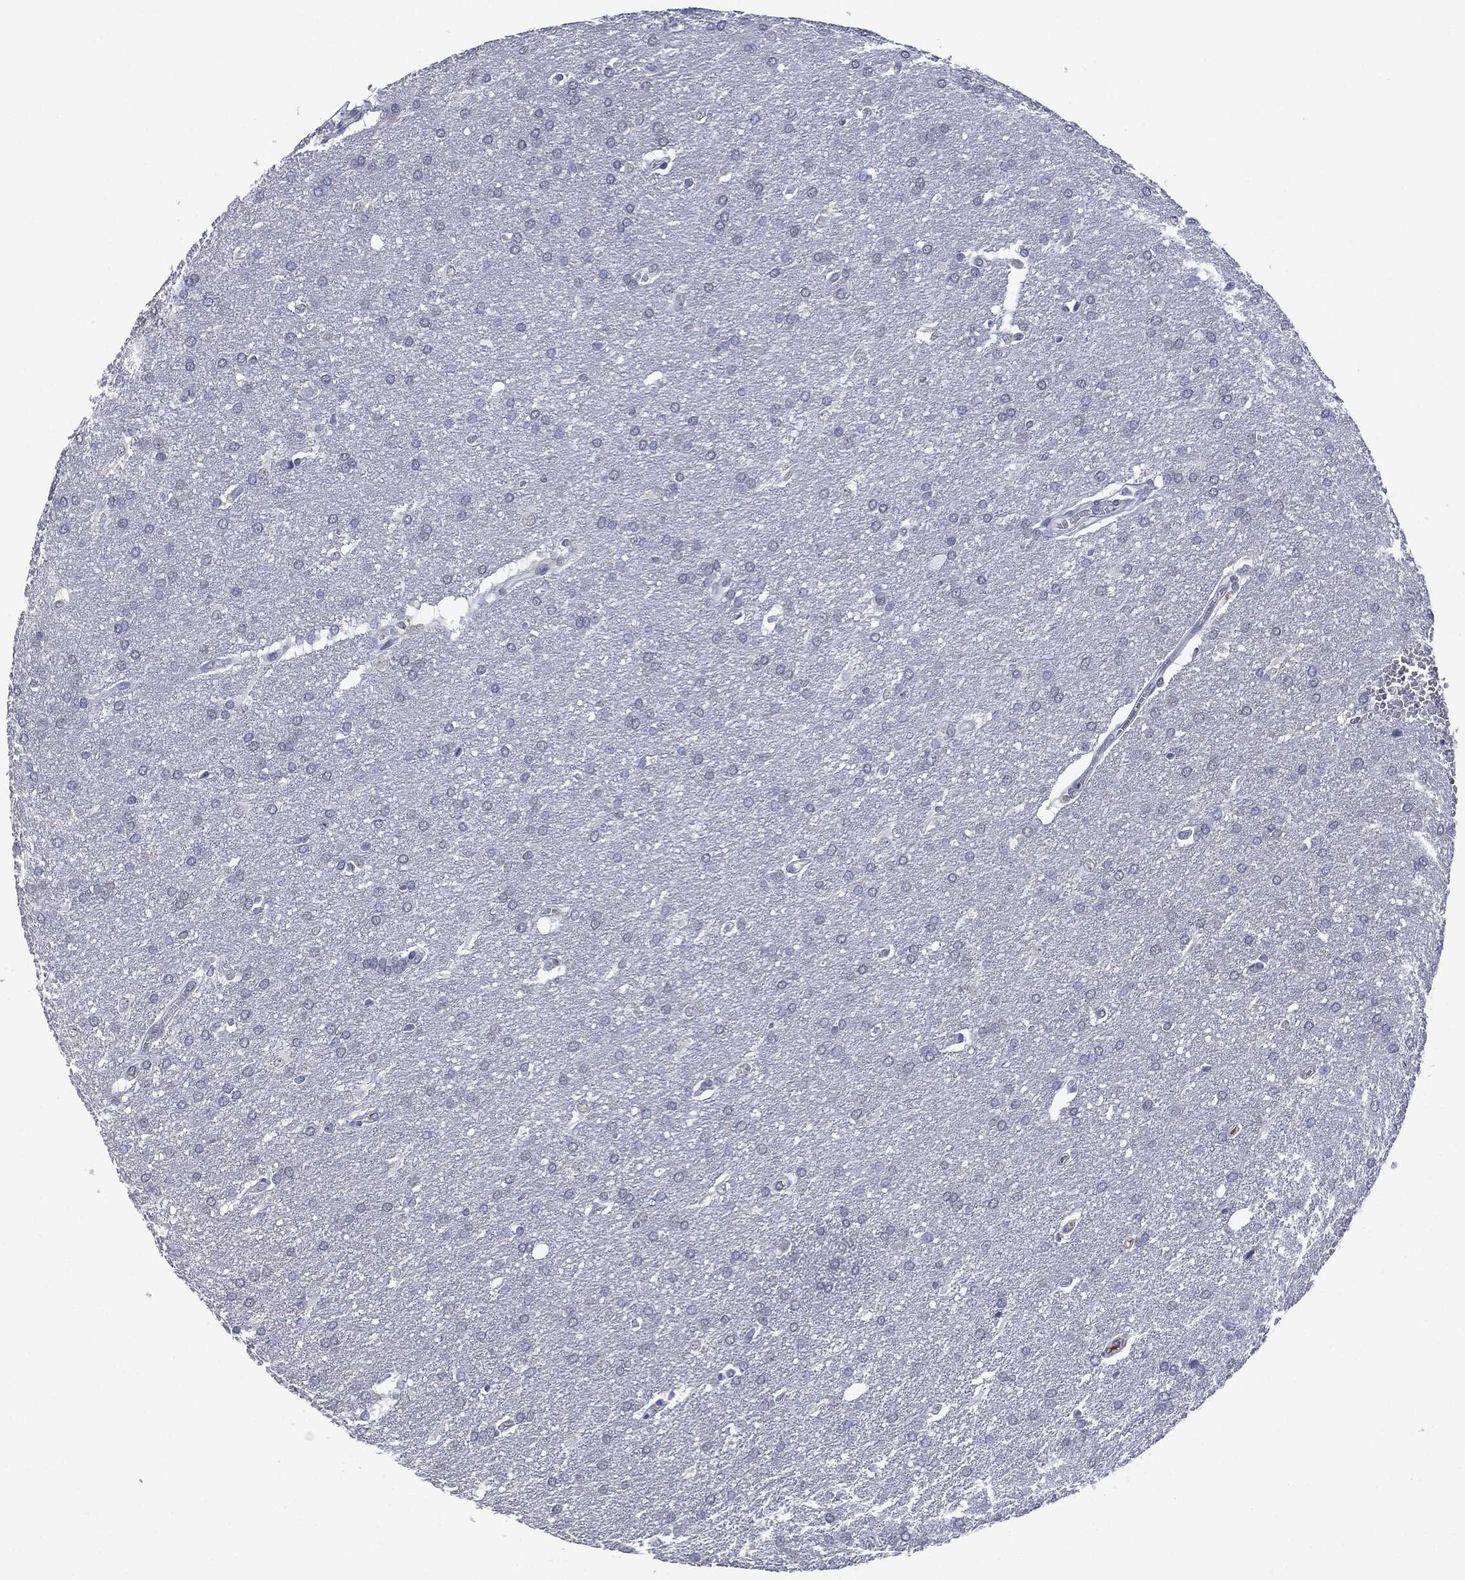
{"staining": {"intensity": "negative", "quantity": "none", "location": "none"}, "tissue": "glioma", "cell_type": "Tumor cells", "image_type": "cancer", "snomed": [{"axis": "morphology", "description": "Glioma, malignant, Low grade"}, {"axis": "topography", "description": "Brain"}], "caption": "High magnification brightfield microscopy of glioma stained with DAB (brown) and counterstained with hematoxylin (blue): tumor cells show no significant expression.", "gene": "SIGLEC7", "patient": {"sex": "female", "age": 32}}